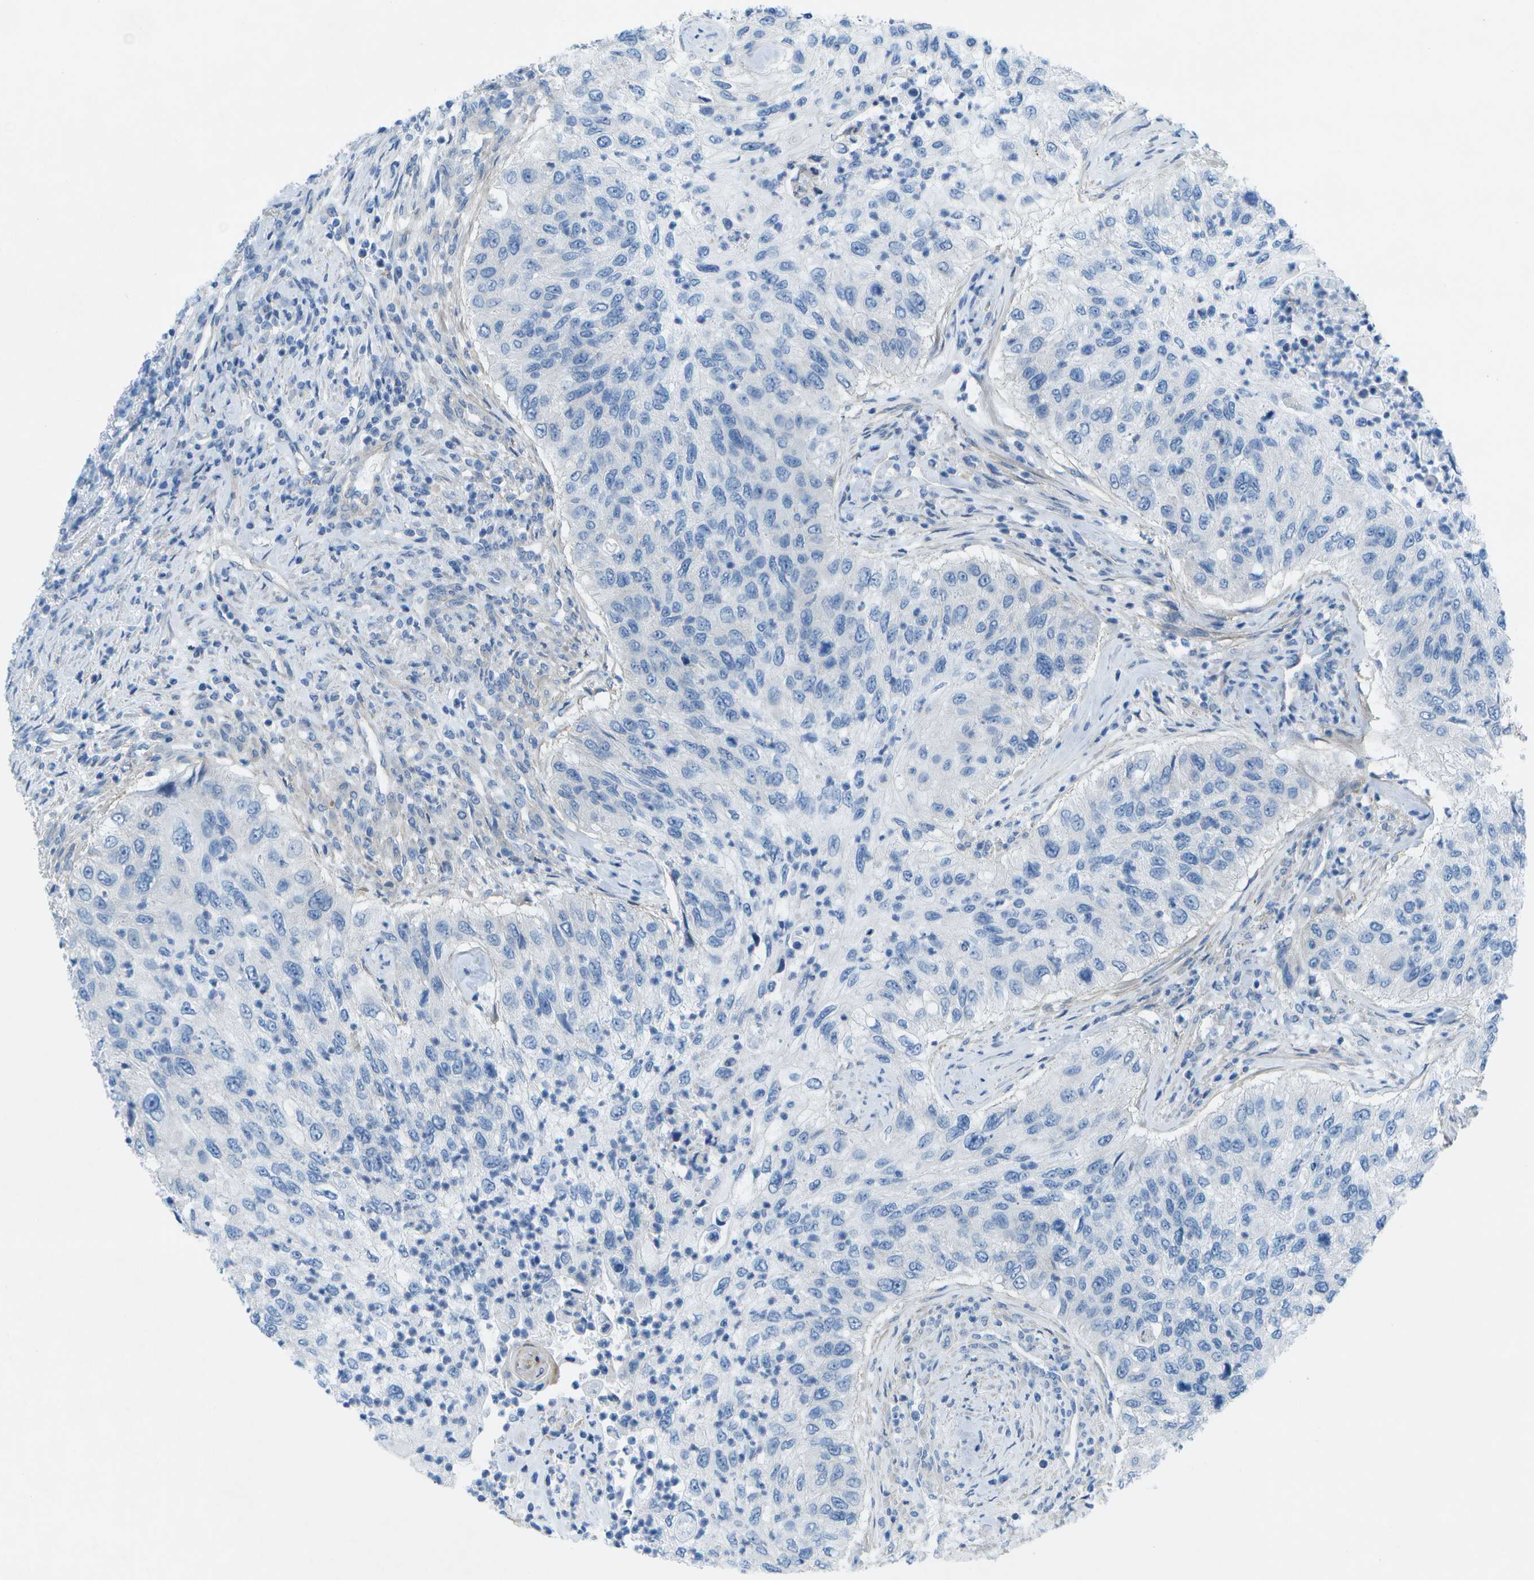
{"staining": {"intensity": "negative", "quantity": "none", "location": "none"}, "tissue": "urothelial cancer", "cell_type": "Tumor cells", "image_type": "cancer", "snomed": [{"axis": "morphology", "description": "Urothelial carcinoma, High grade"}, {"axis": "topography", "description": "Urinary bladder"}], "caption": "DAB immunohistochemical staining of human urothelial cancer demonstrates no significant positivity in tumor cells.", "gene": "SORBS3", "patient": {"sex": "female", "age": 60}}